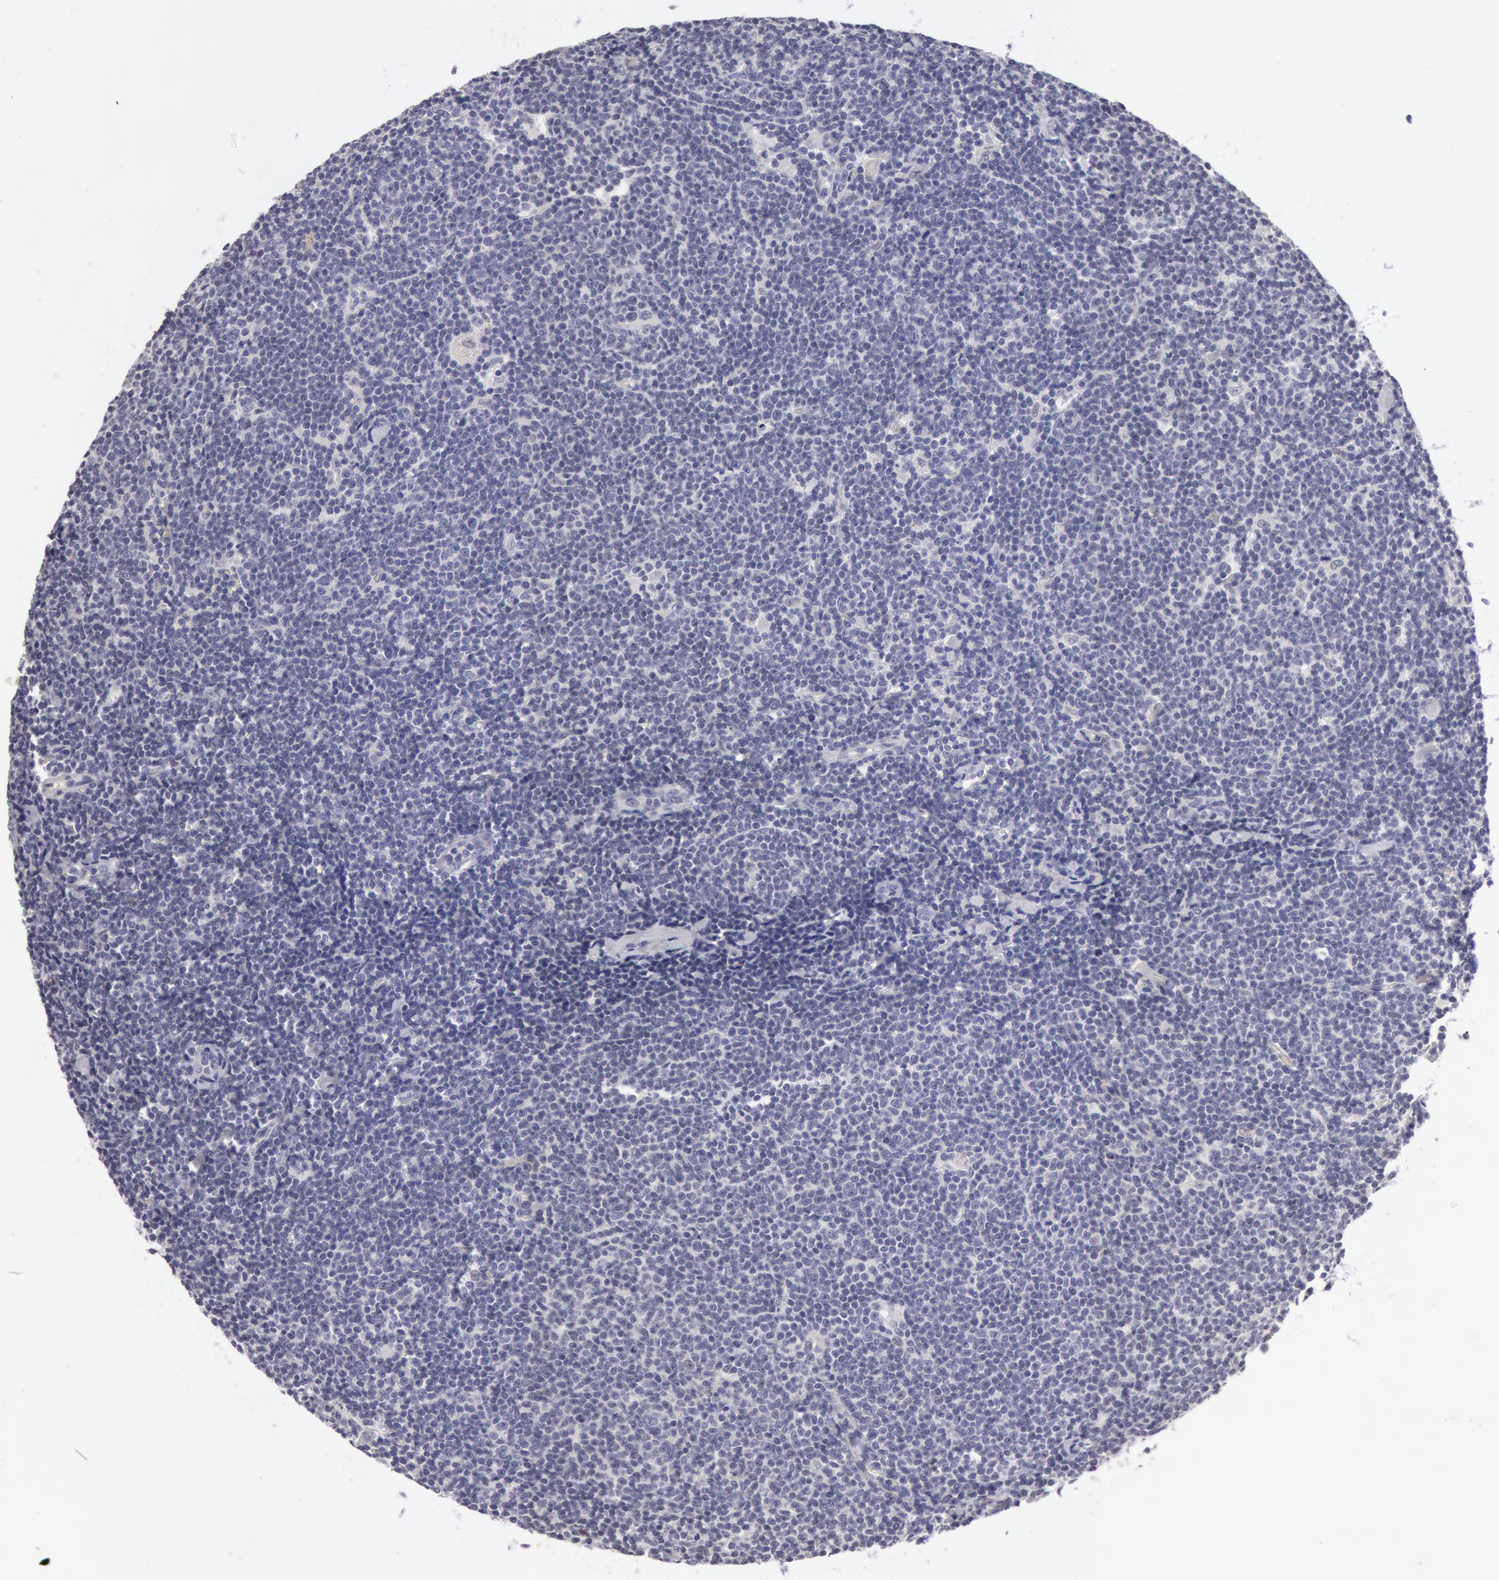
{"staining": {"intensity": "negative", "quantity": "none", "location": "none"}, "tissue": "lymphoma", "cell_type": "Tumor cells", "image_type": "cancer", "snomed": [{"axis": "morphology", "description": "Malignant lymphoma, non-Hodgkin's type, Low grade"}, {"axis": "topography", "description": "Lymph node"}], "caption": "DAB (3,3'-diaminobenzidine) immunohistochemical staining of lymphoma demonstrates no significant expression in tumor cells.", "gene": "NLGN4X", "patient": {"sex": "male", "age": 65}}